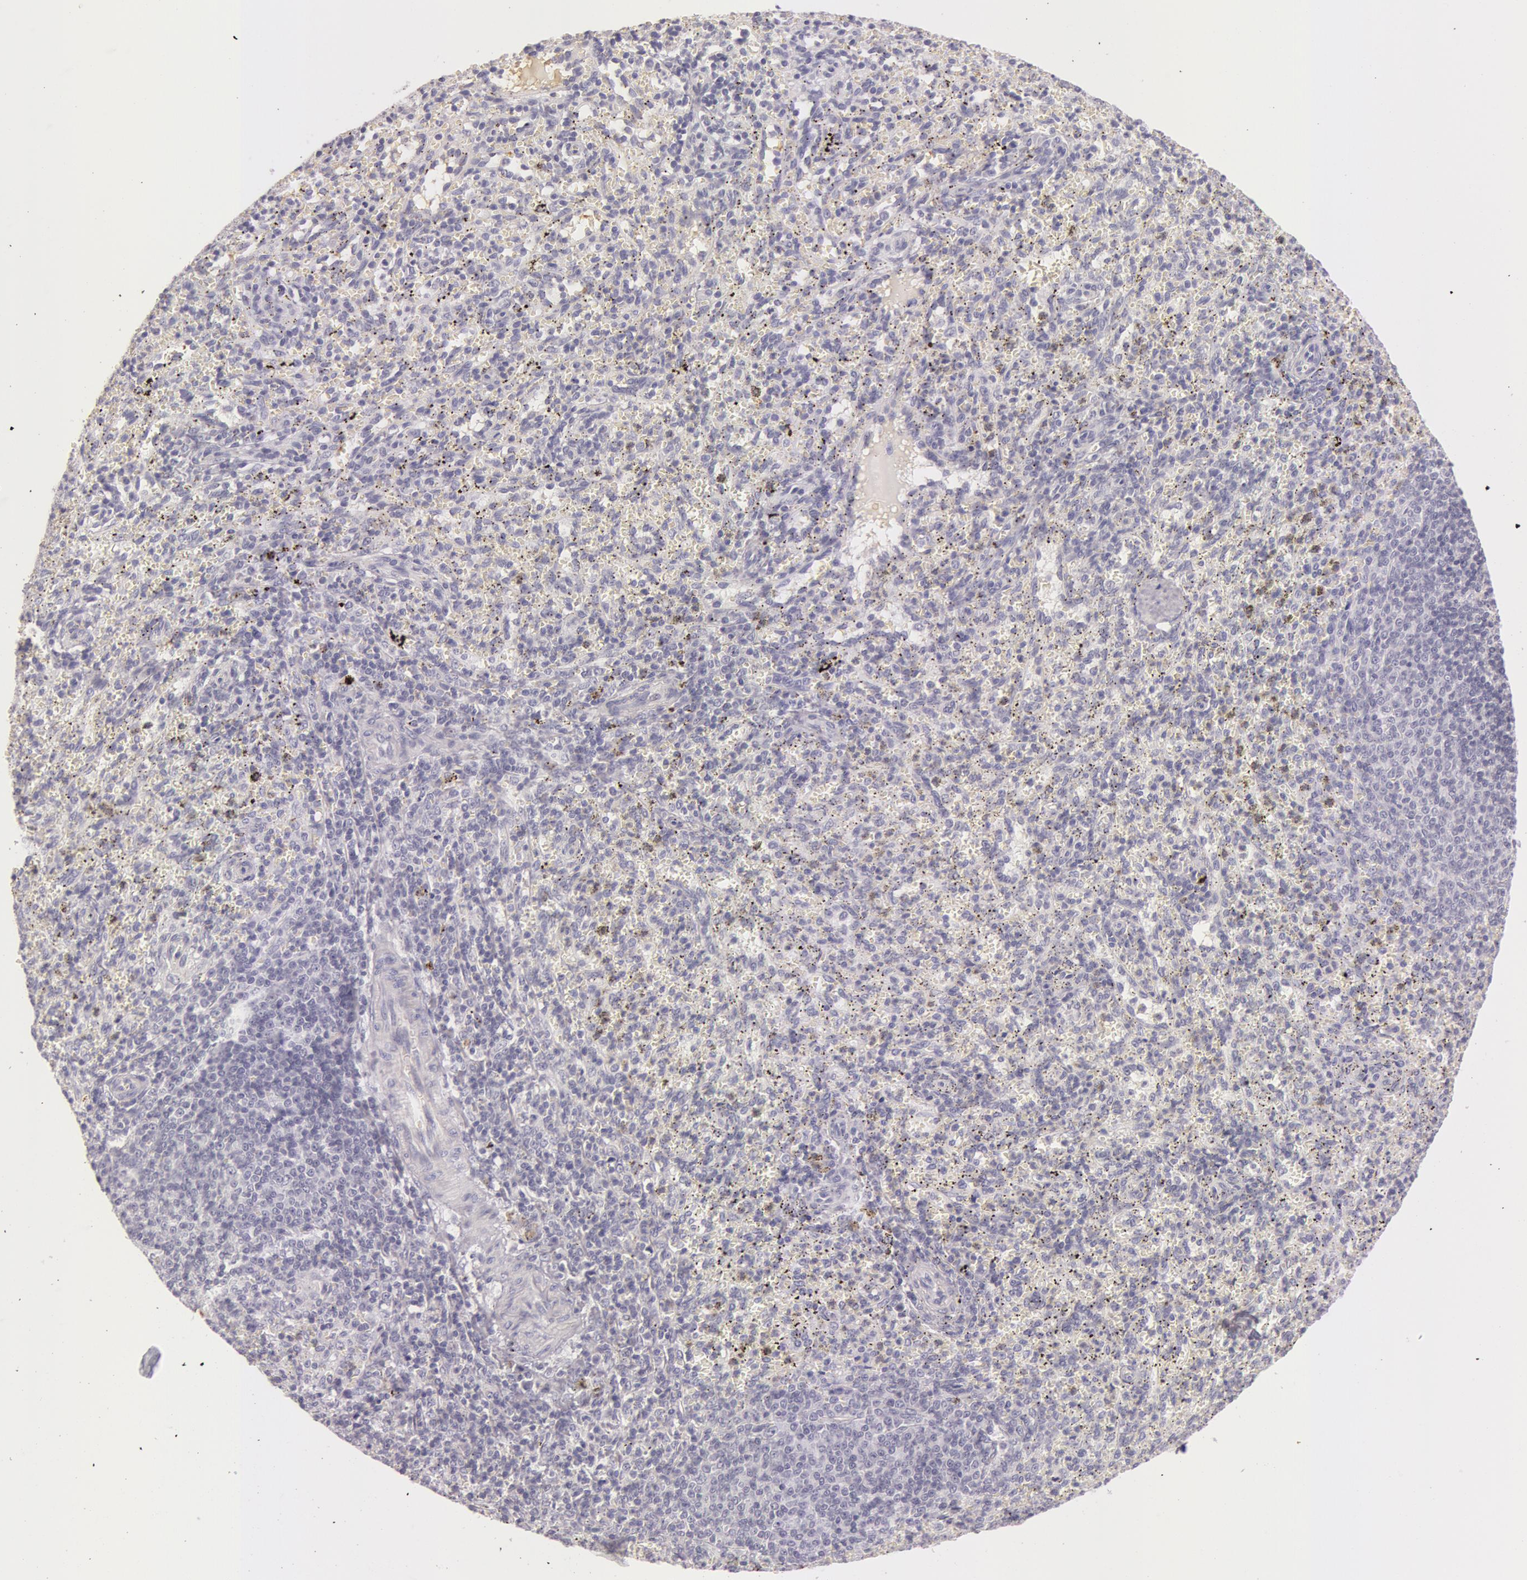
{"staining": {"intensity": "negative", "quantity": "none", "location": "none"}, "tissue": "spleen", "cell_type": "Cells in red pulp", "image_type": "normal", "snomed": [{"axis": "morphology", "description": "Normal tissue, NOS"}, {"axis": "topography", "description": "Spleen"}], "caption": "Human spleen stained for a protein using immunohistochemistry exhibits no expression in cells in red pulp.", "gene": "C4BPA", "patient": {"sex": "female", "age": 10}}